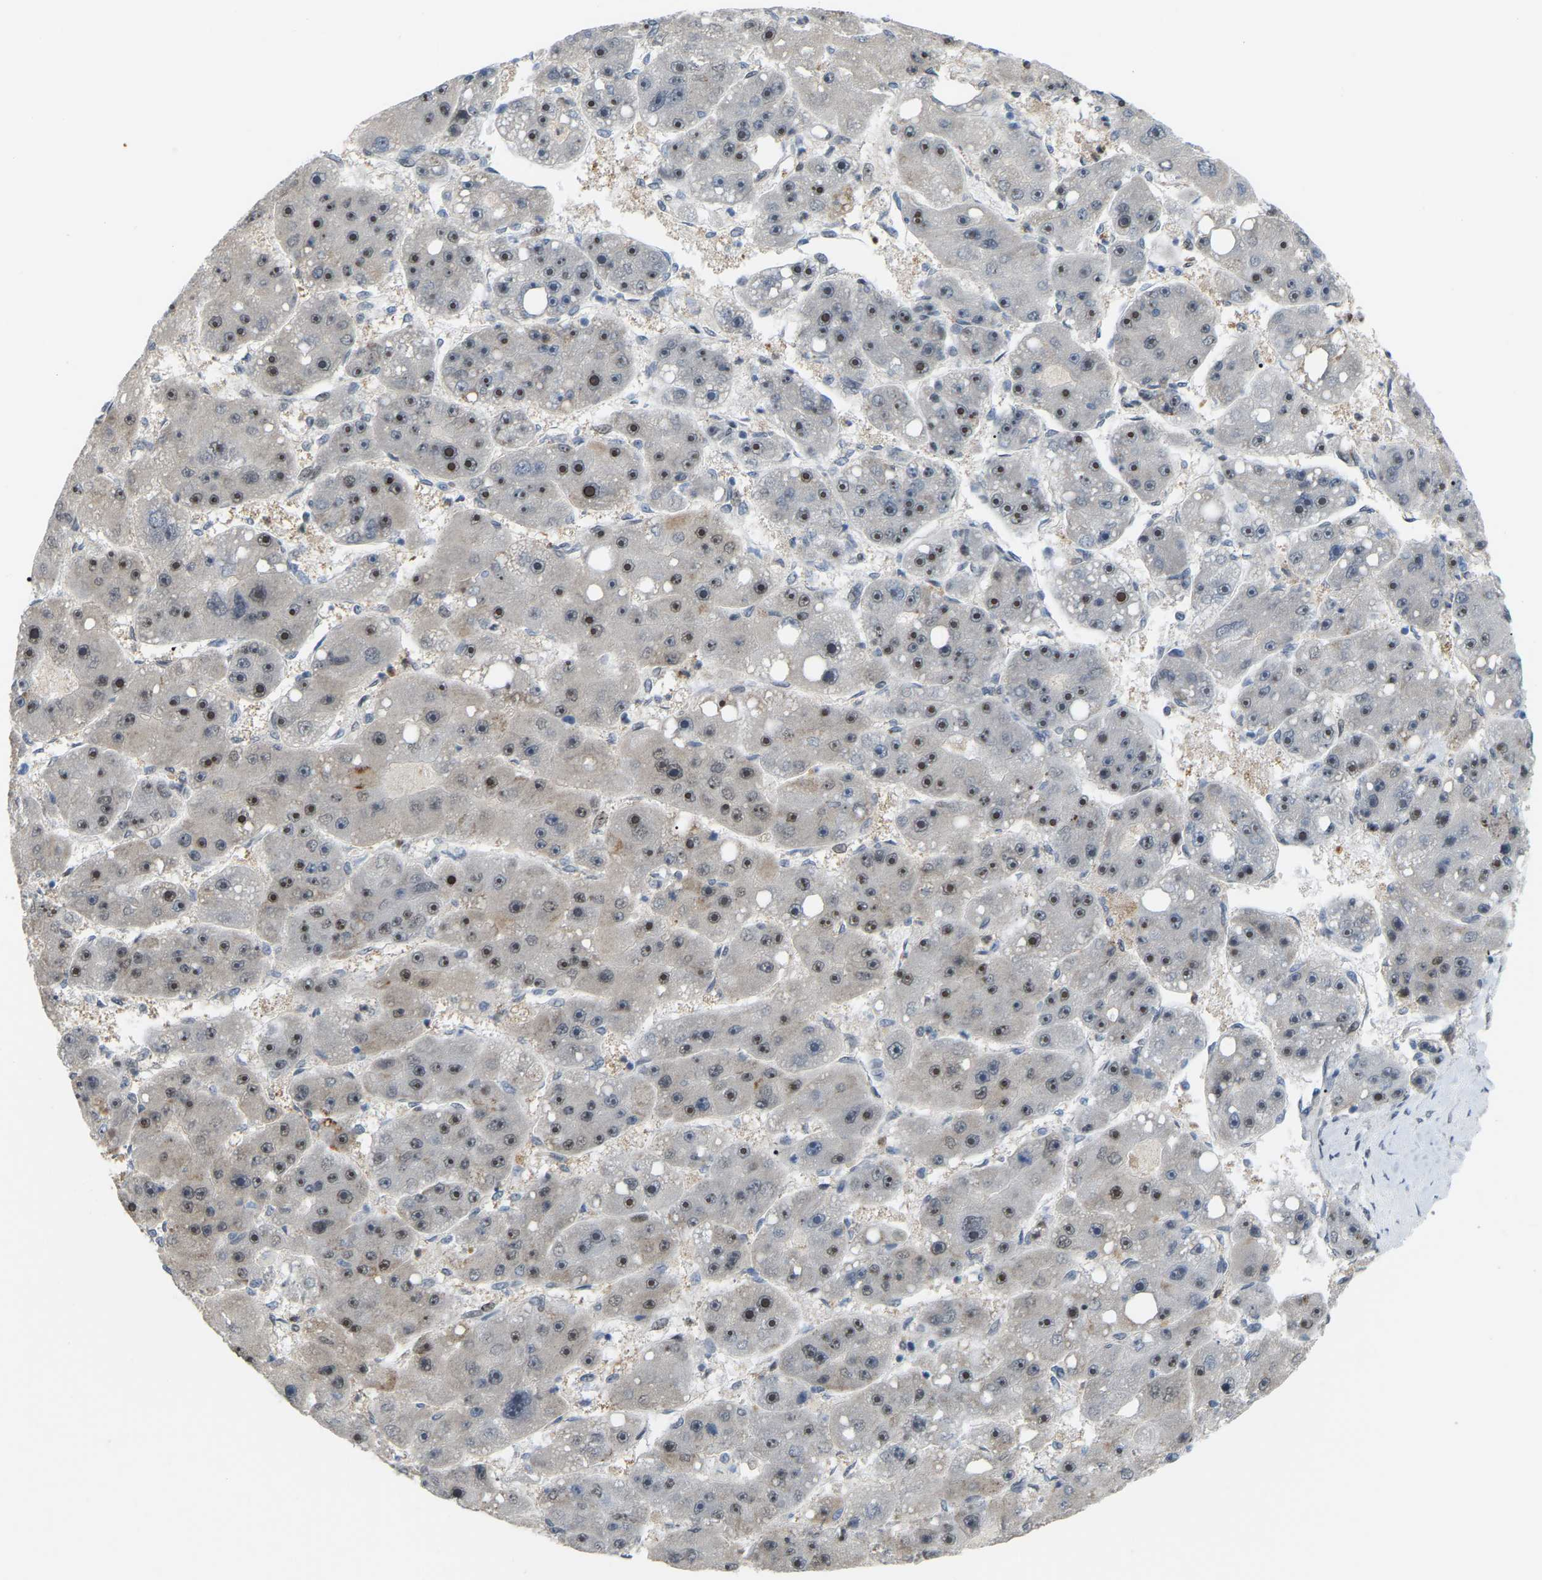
{"staining": {"intensity": "moderate", "quantity": "25%-75%", "location": "nuclear"}, "tissue": "liver cancer", "cell_type": "Tumor cells", "image_type": "cancer", "snomed": [{"axis": "morphology", "description": "Carcinoma, Hepatocellular, NOS"}, {"axis": "topography", "description": "Liver"}], "caption": "A high-resolution image shows IHC staining of liver cancer, which shows moderate nuclear positivity in approximately 25%-75% of tumor cells.", "gene": "CROT", "patient": {"sex": "female", "age": 61}}